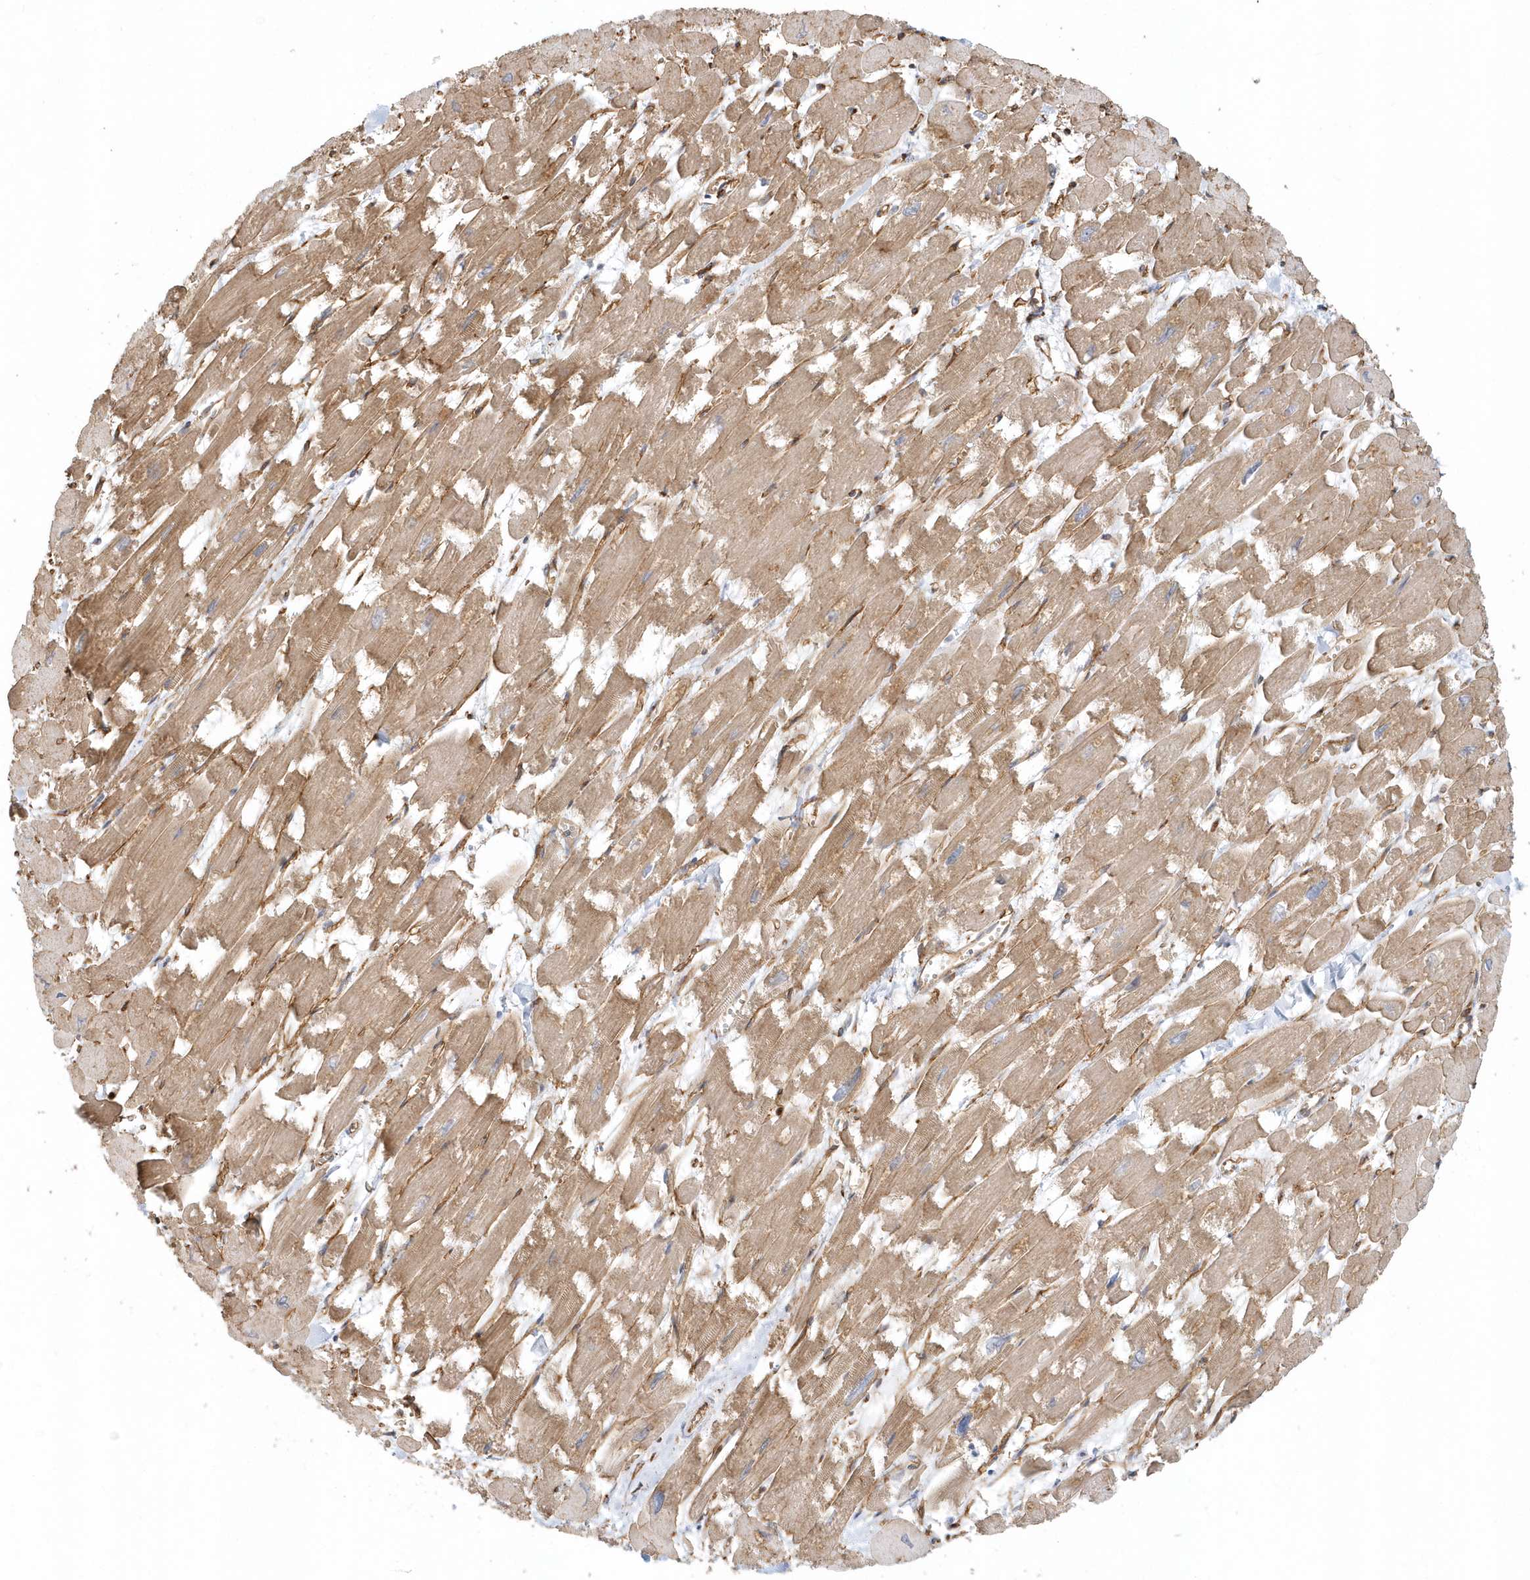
{"staining": {"intensity": "moderate", "quantity": ">75%", "location": "cytoplasmic/membranous"}, "tissue": "heart muscle", "cell_type": "Cardiomyocytes", "image_type": "normal", "snomed": [{"axis": "morphology", "description": "Normal tissue, NOS"}, {"axis": "topography", "description": "Heart"}], "caption": "Moderate cytoplasmic/membranous protein staining is appreciated in approximately >75% of cardiomyocytes in heart muscle. (Brightfield microscopy of DAB IHC at high magnification).", "gene": "DNAH1", "patient": {"sex": "male", "age": 54}}